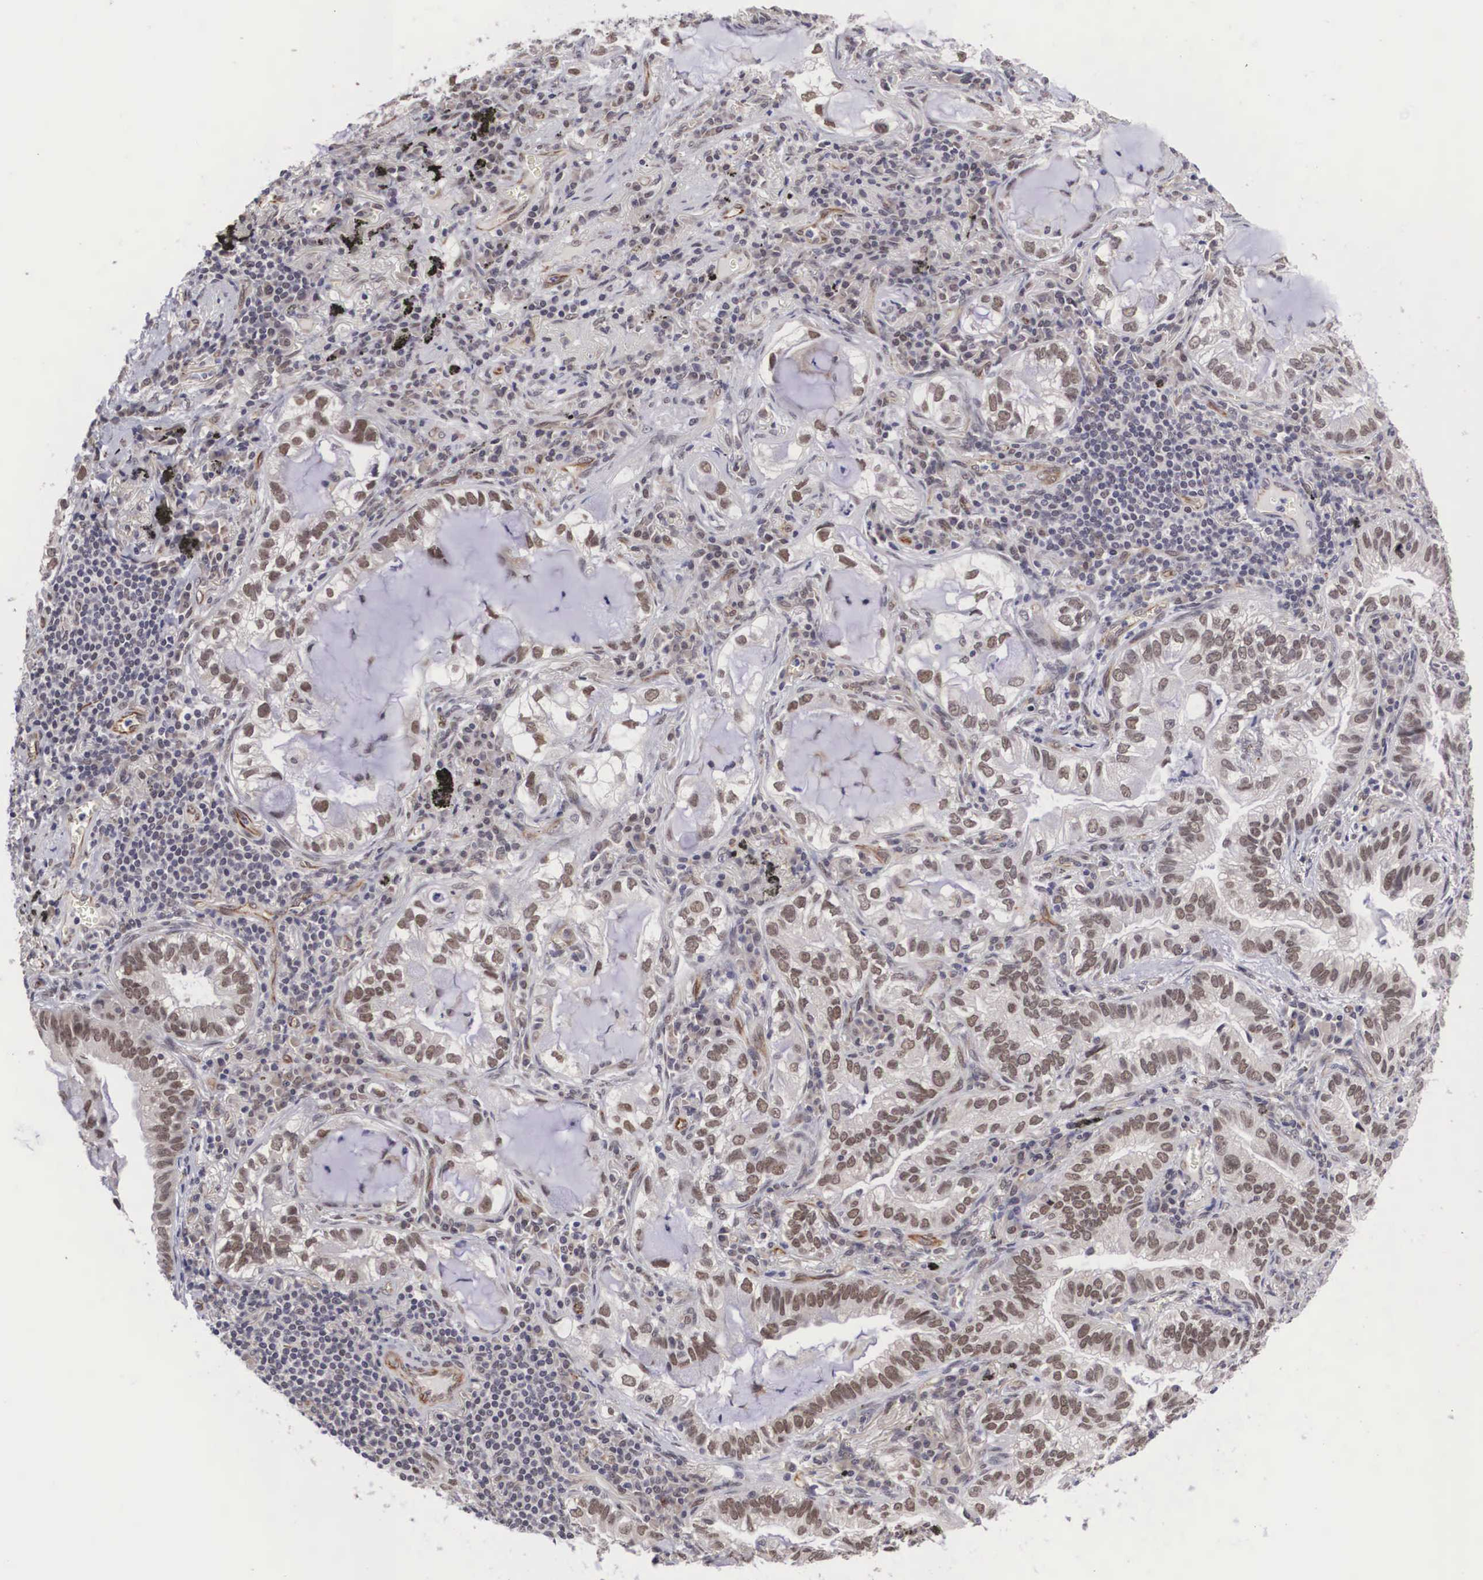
{"staining": {"intensity": "moderate", "quantity": ">75%", "location": "nuclear"}, "tissue": "lung cancer", "cell_type": "Tumor cells", "image_type": "cancer", "snomed": [{"axis": "morphology", "description": "Adenocarcinoma, NOS"}, {"axis": "topography", "description": "Lung"}], "caption": "A brown stain highlights moderate nuclear expression of a protein in lung cancer (adenocarcinoma) tumor cells.", "gene": "MORC2", "patient": {"sex": "female", "age": 50}}